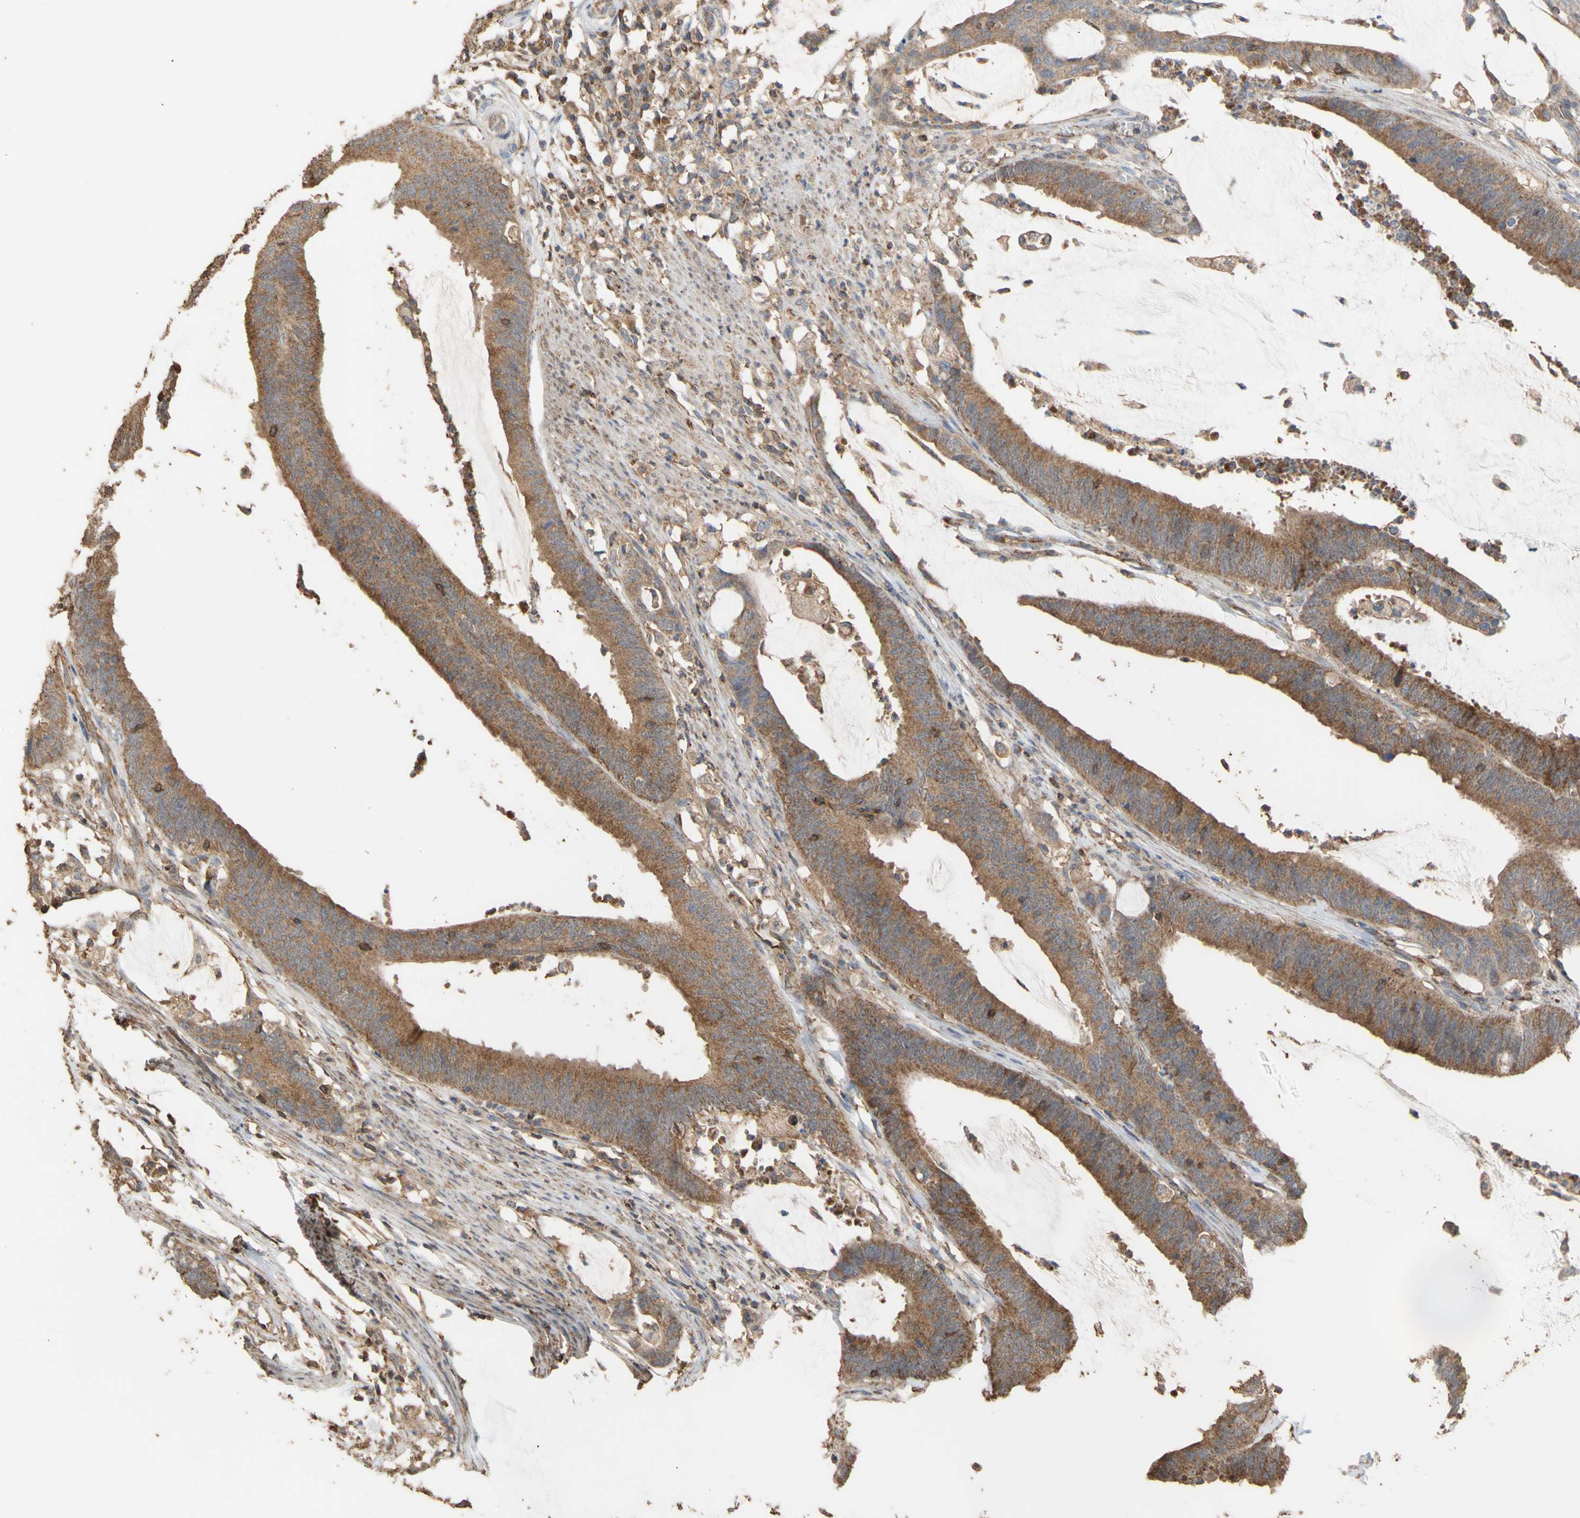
{"staining": {"intensity": "moderate", "quantity": ">75%", "location": "cytoplasmic/membranous"}, "tissue": "colorectal cancer", "cell_type": "Tumor cells", "image_type": "cancer", "snomed": [{"axis": "morphology", "description": "Adenocarcinoma, NOS"}, {"axis": "topography", "description": "Rectum"}], "caption": "Human colorectal adenocarcinoma stained with a protein marker shows moderate staining in tumor cells.", "gene": "ALDH9A1", "patient": {"sex": "female", "age": 66}}